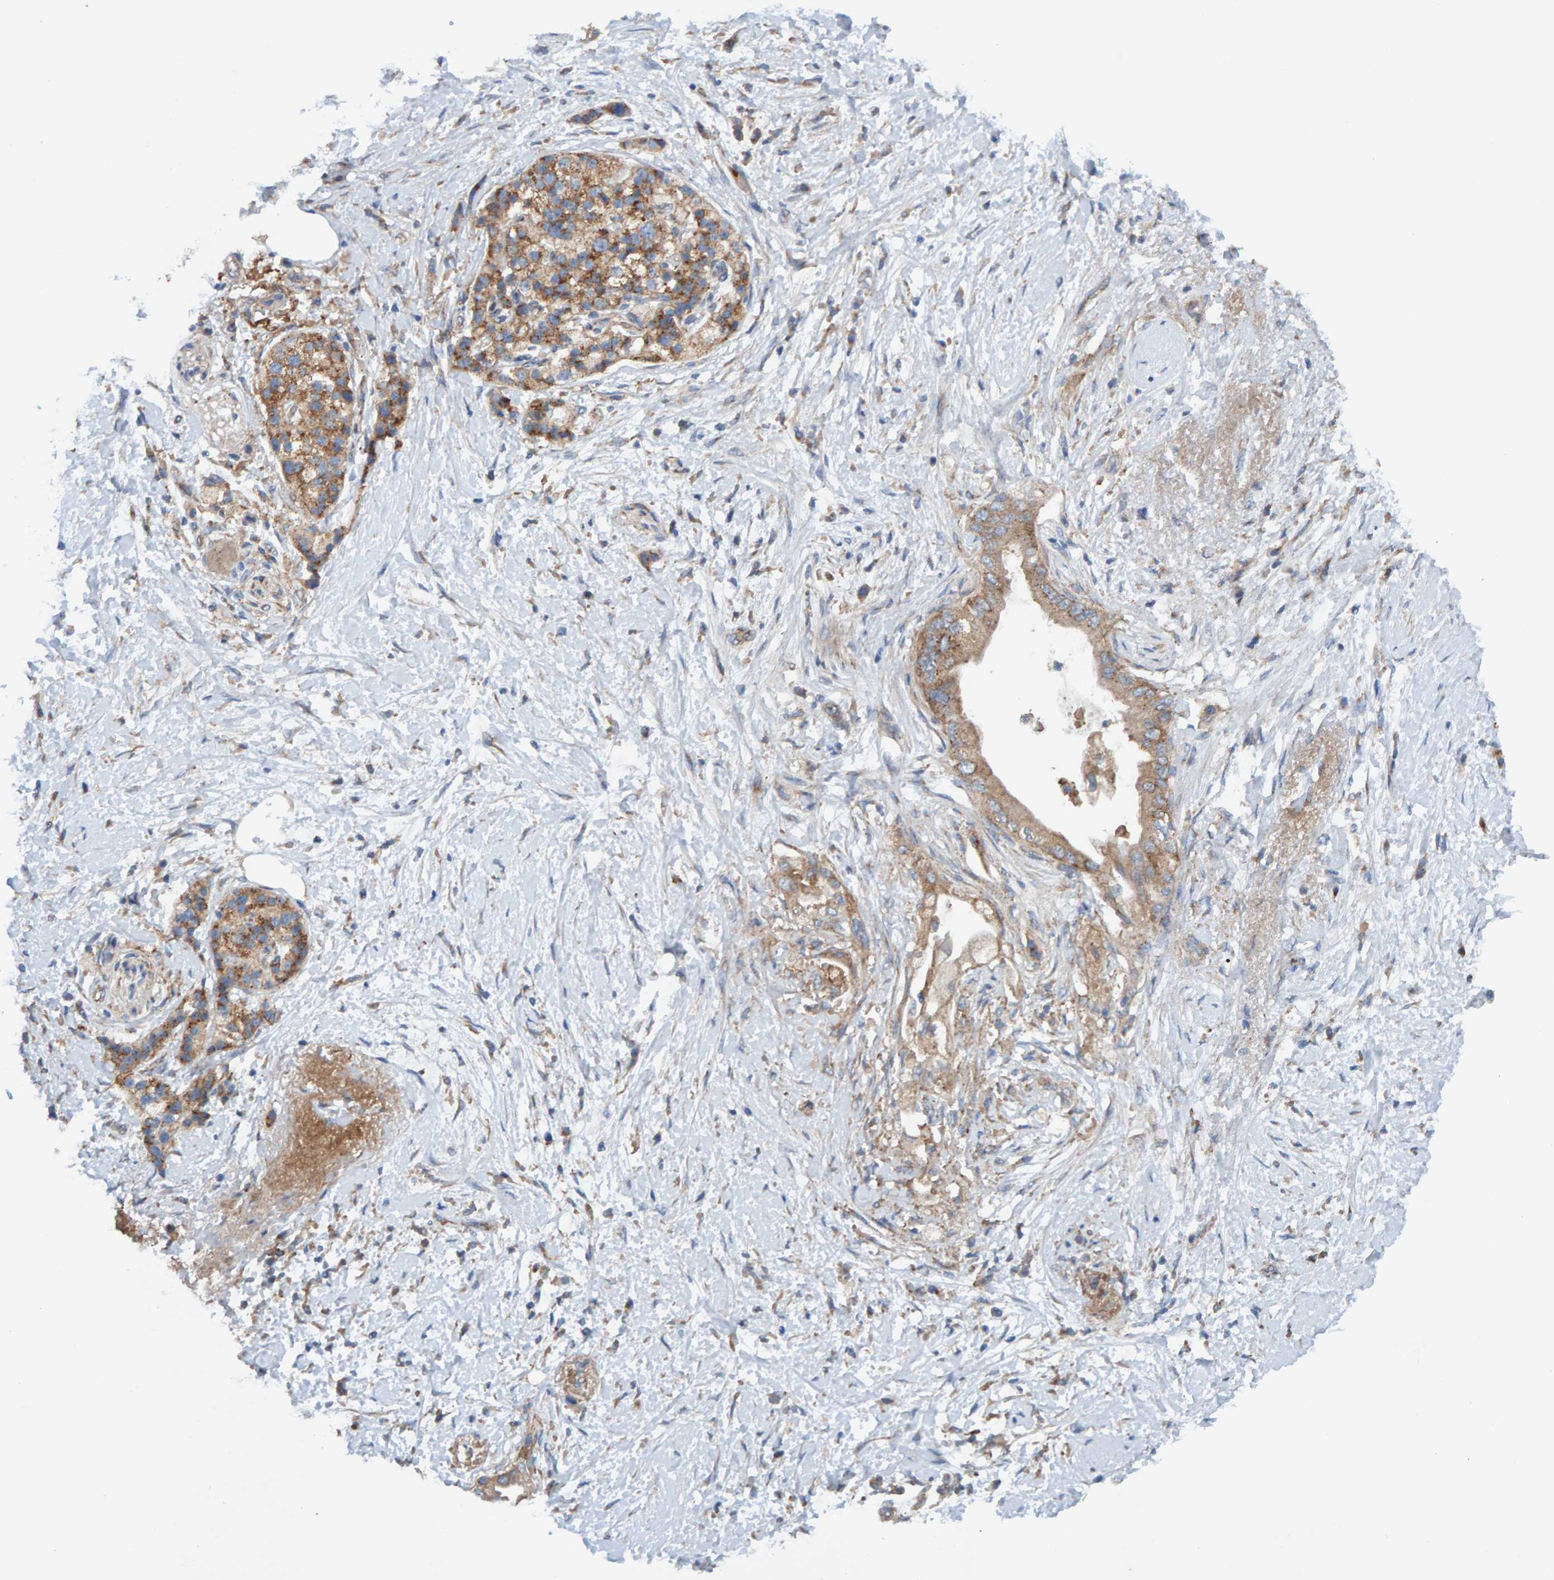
{"staining": {"intensity": "moderate", "quantity": ">75%", "location": "cytoplasmic/membranous"}, "tissue": "pancreatic cancer", "cell_type": "Tumor cells", "image_type": "cancer", "snomed": [{"axis": "morphology", "description": "Normal tissue, NOS"}, {"axis": "morphology", "description": "Adenocarcinoma, NOS"}, {"axis": "topography", "description": "Pancreas"}, {"axis": "topography", "description": "Duodenum"}], "caption": "Moderate cytoplasmic/membranous positivity for a protein is present in about >75% of tumor cells of pancreatic cancer using IHC.", "gene": "MKLN1", "patient": {"sex": "female", "age": 60}}